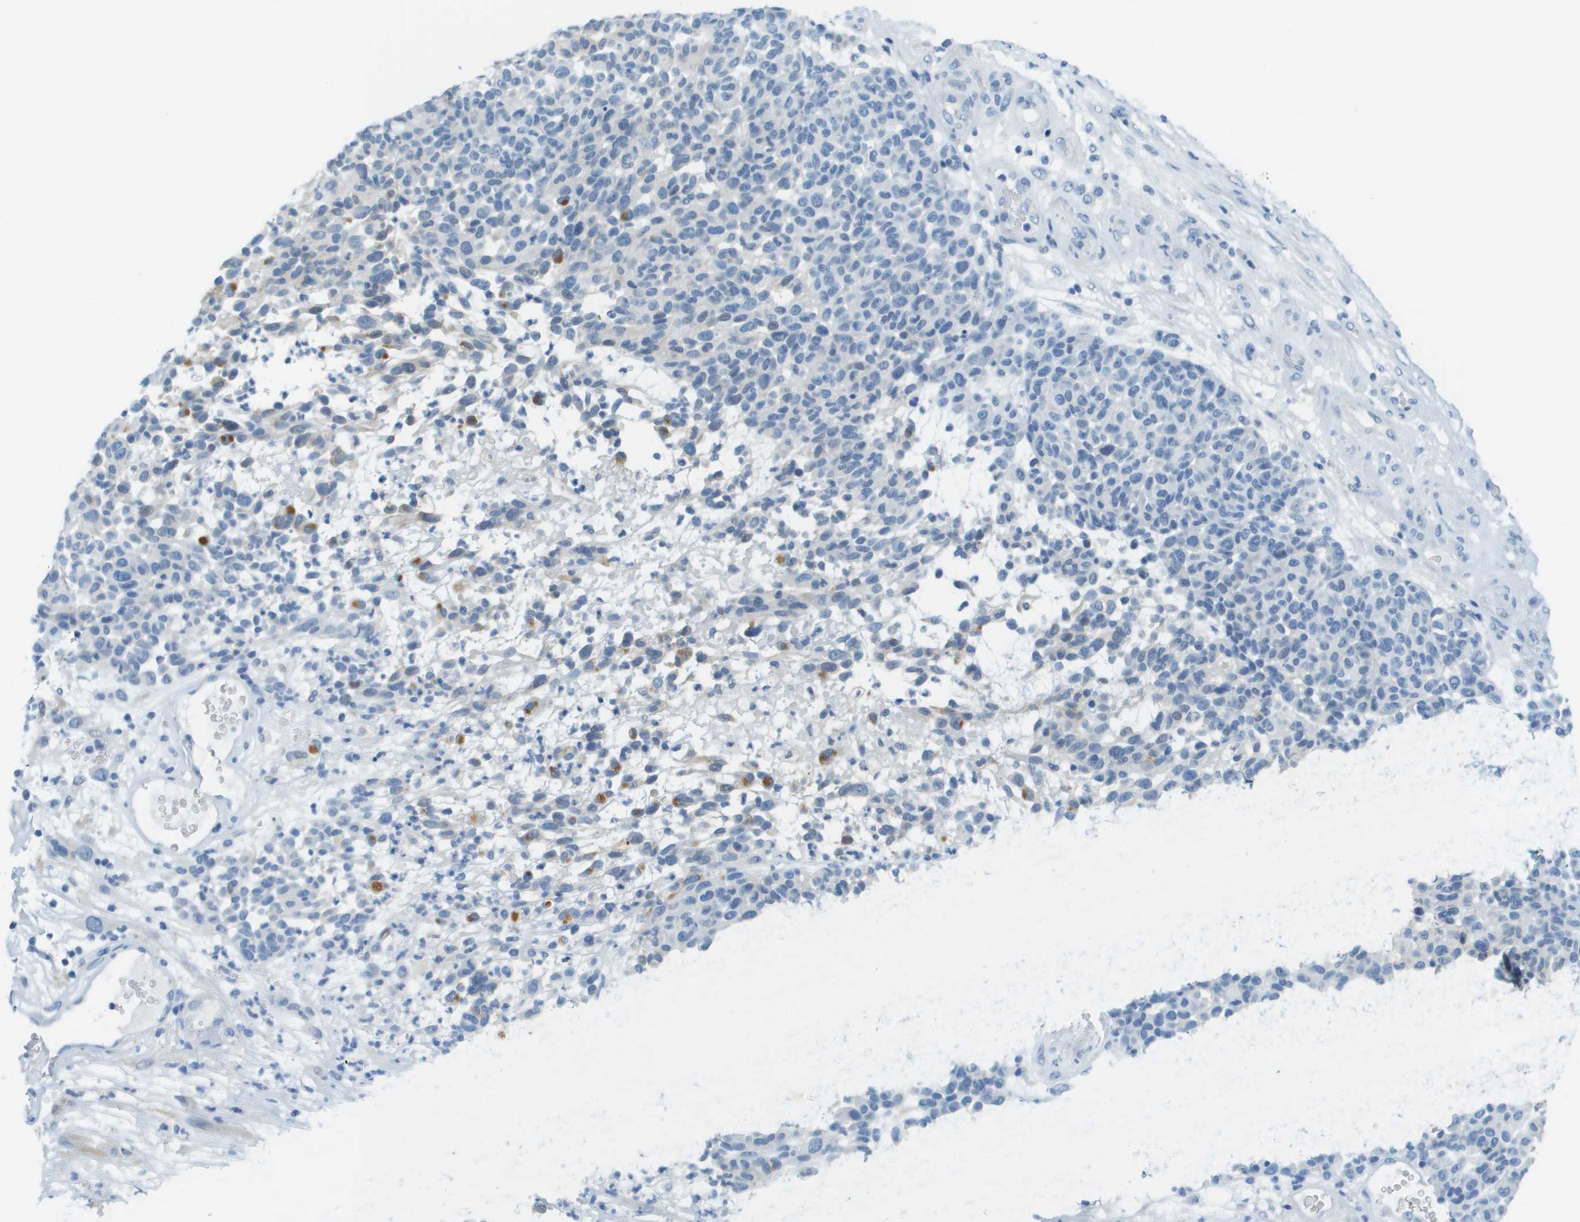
{"staining": {"intensity": "negative", "quantity": "none", "location": "none"}, "tissue": "melanoma", "cell_type": "Tumor cells", "image_type": "cancer", "snomed": [{"axis": "morphology", "description": "Malignant melanoma, NOS"}, {"axis": "topography", "description": "Skin"}], "caption": "Tumor cells are negative for protein expression in human melanoma.", "gene": "CDHR2", "patient": {"sex": "male", "age": 59}}